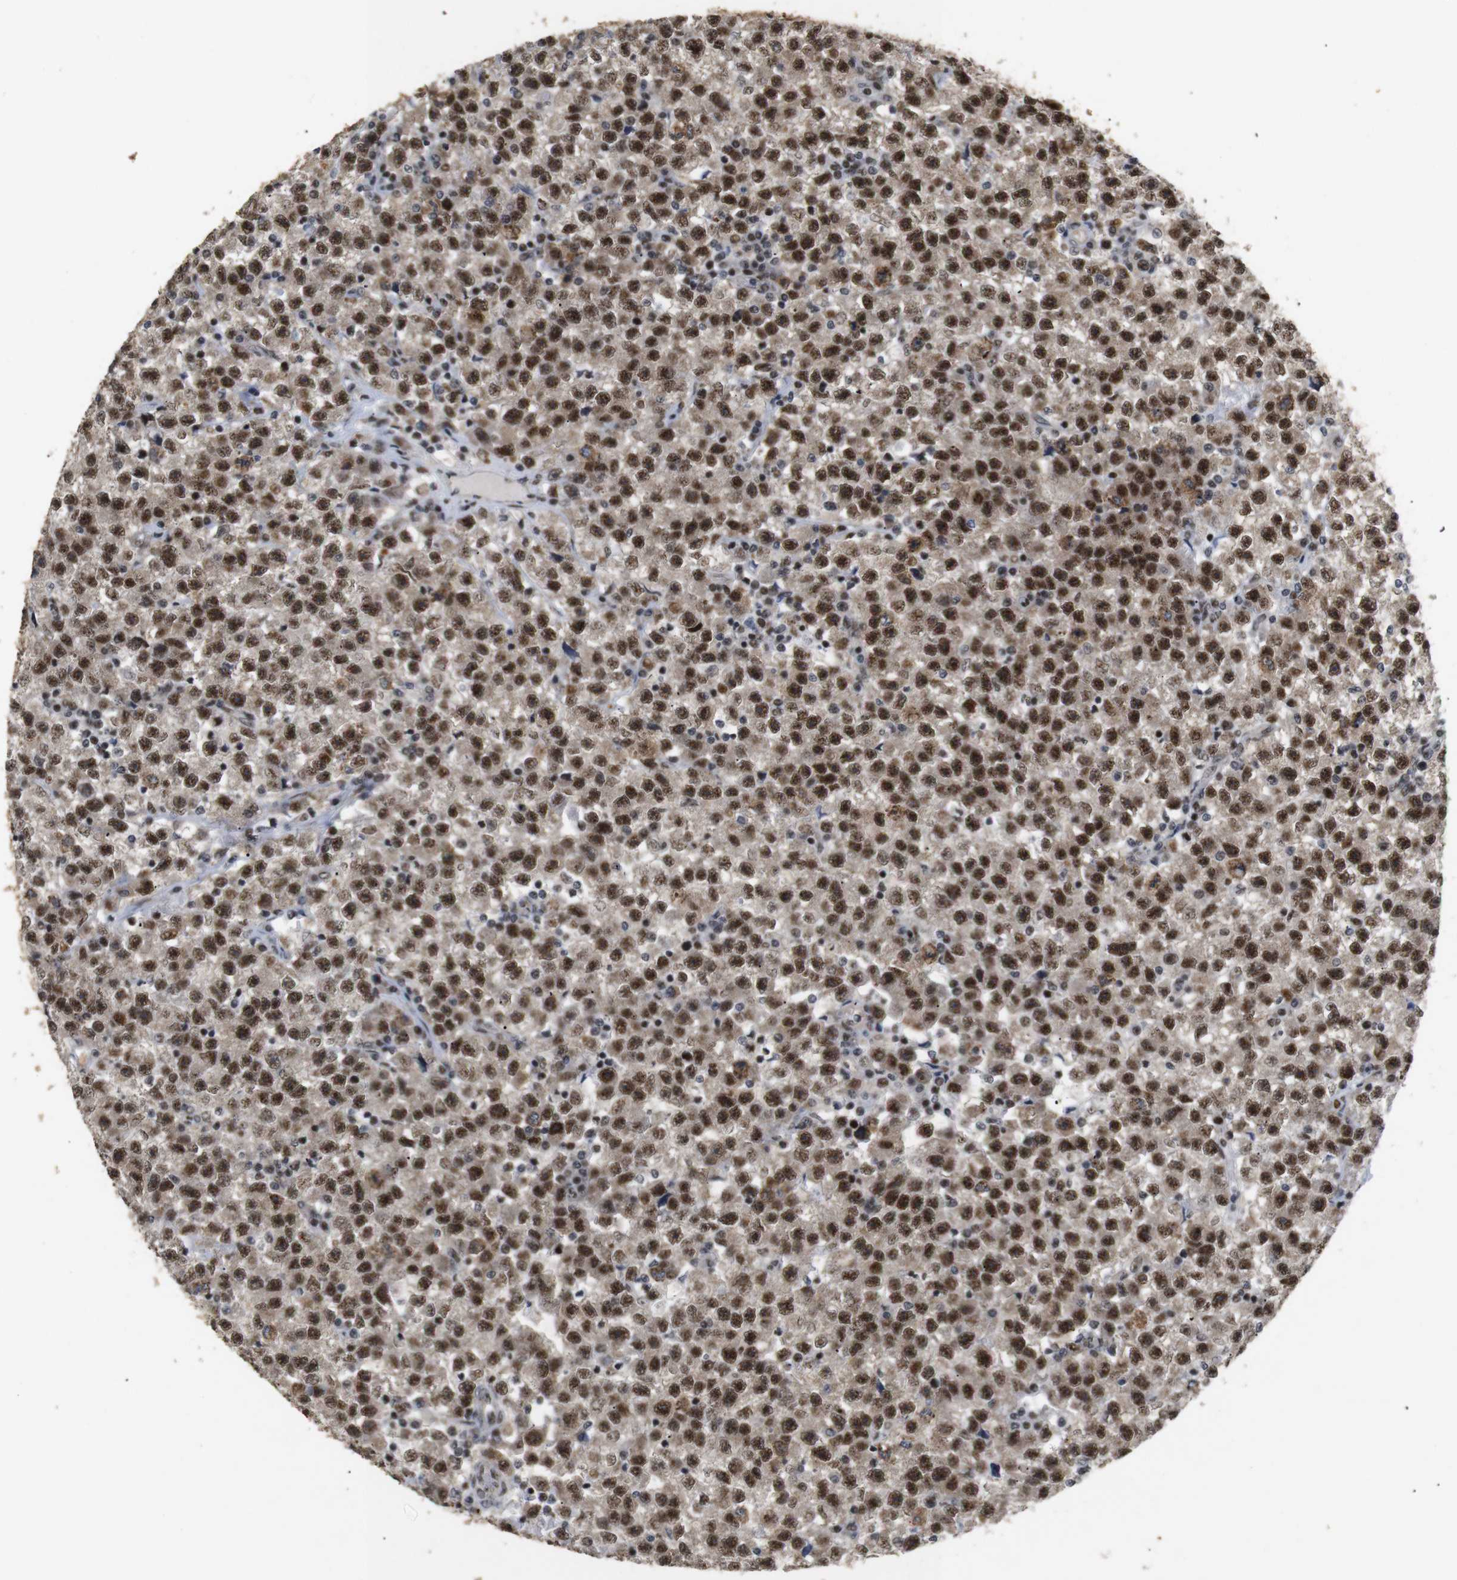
{"staining": {"intensity": "strong", "quantity": ">75%", "location": "cytoplasmic/membranous,nuclear"}, "tissue": "testis cancer", "cell_type": "Tumor cells", "image_type": "cancer", "snomed": [{"axis": "morphology", "description": "Seminoma, NOS"}, {"axis": "topography", "description": "Testis"}], "caption": "High-power microscopy captured an immunohistochemistry (IHC) photomicrograph of testis cancer (seminoma), revealing strong cytoplasmic/membranous and nuclear staining in about >75% of tumor cells.", "gene": "PYM1", "patient": {"sex": "male", "age": 22}}